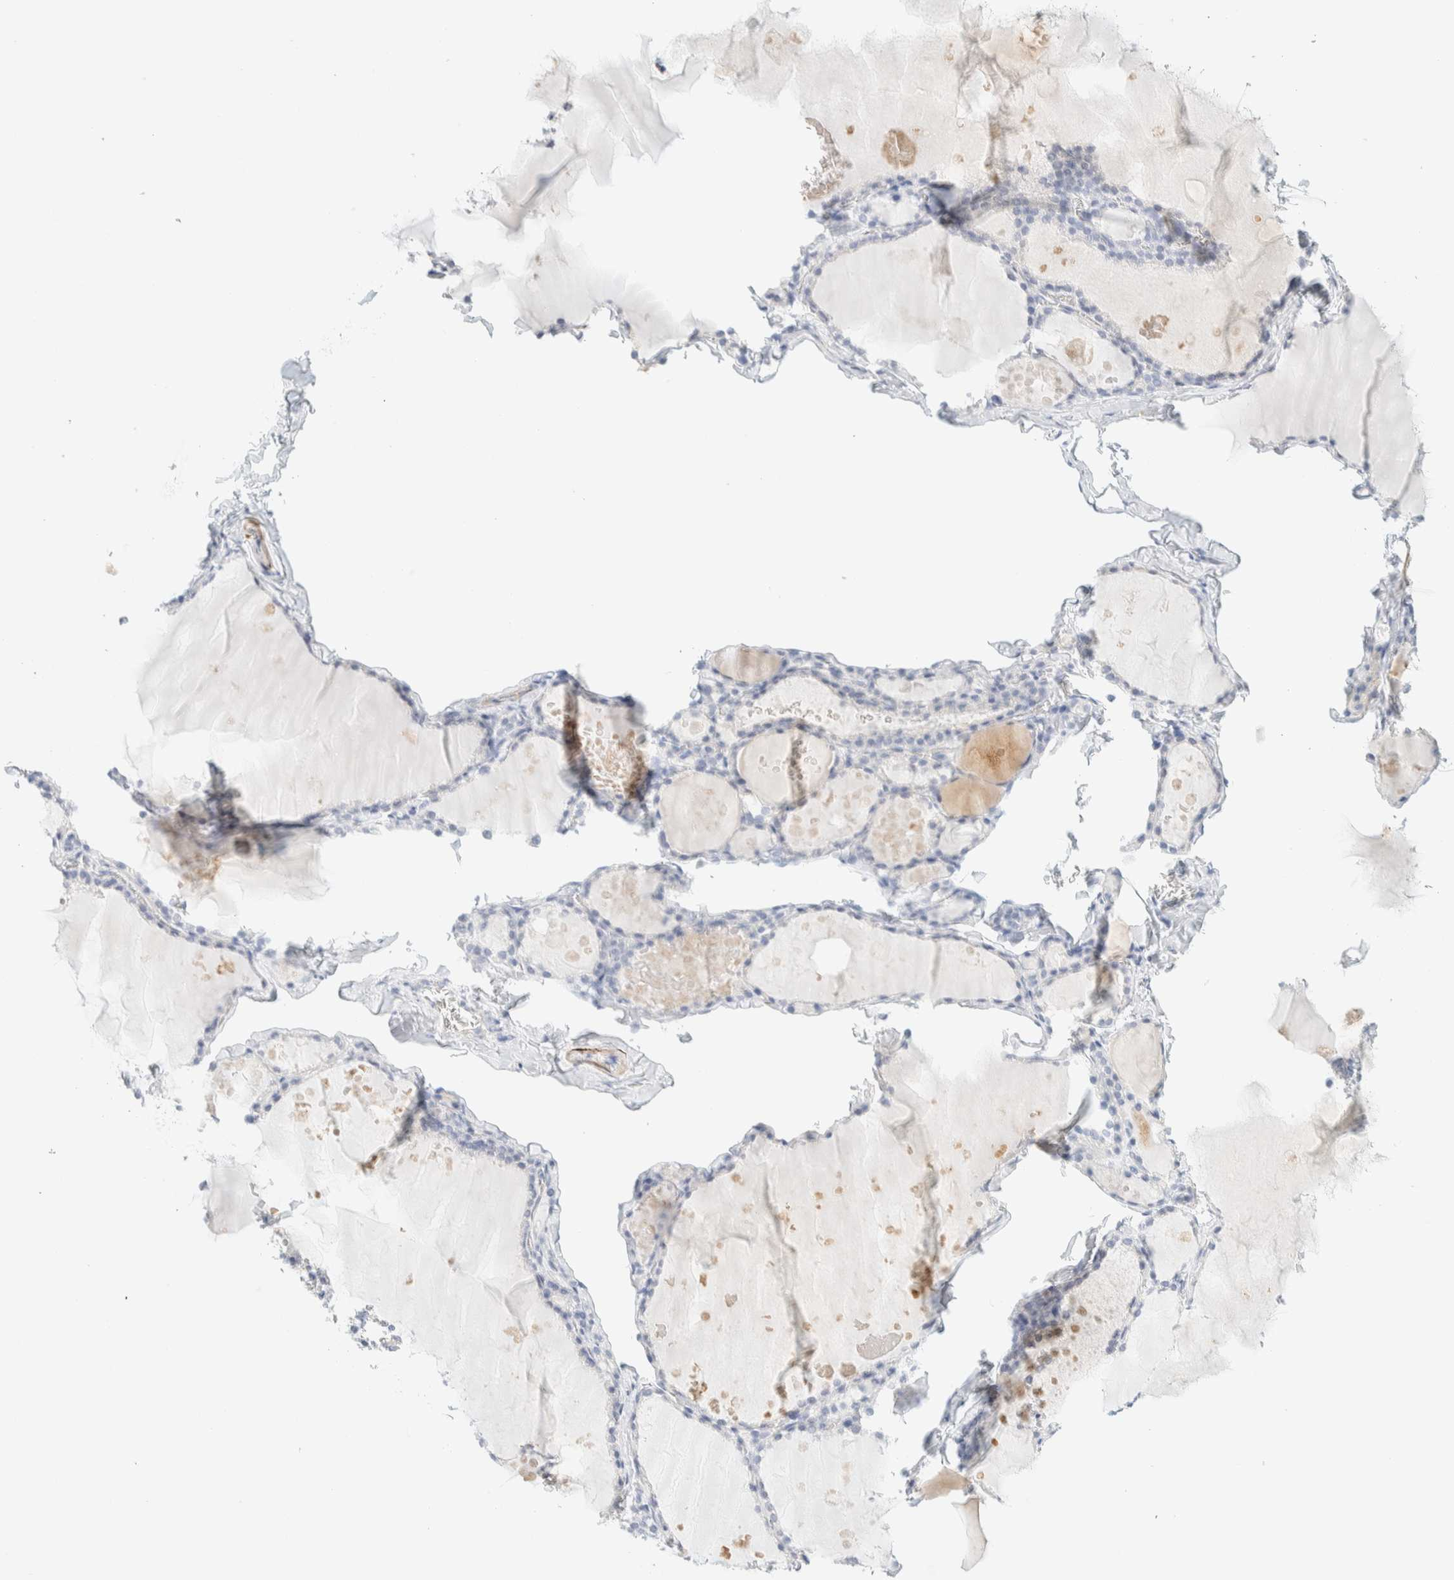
{"staining": {"intensity": "negative", "quantity": "none", "location": "none"}, "tissue": "thyroid gland", "cell_type": "Glandular cells", "image_type": "normal", "snomed": [{"axis": "morphology", "description": "Normal tissue, NOS"}, {"axis": "topography", "description": "Thyroid gland"}], "caption": "This histopathology image is of unremarkable thyroid gland stained with immunohistochemistry (IHC) to label a protein in brown with the nuclei are counter-stained blue. There is no positivity in glandular cells.", "gene": "AFMID", "patient": {"sex": "male", "age": 56}}